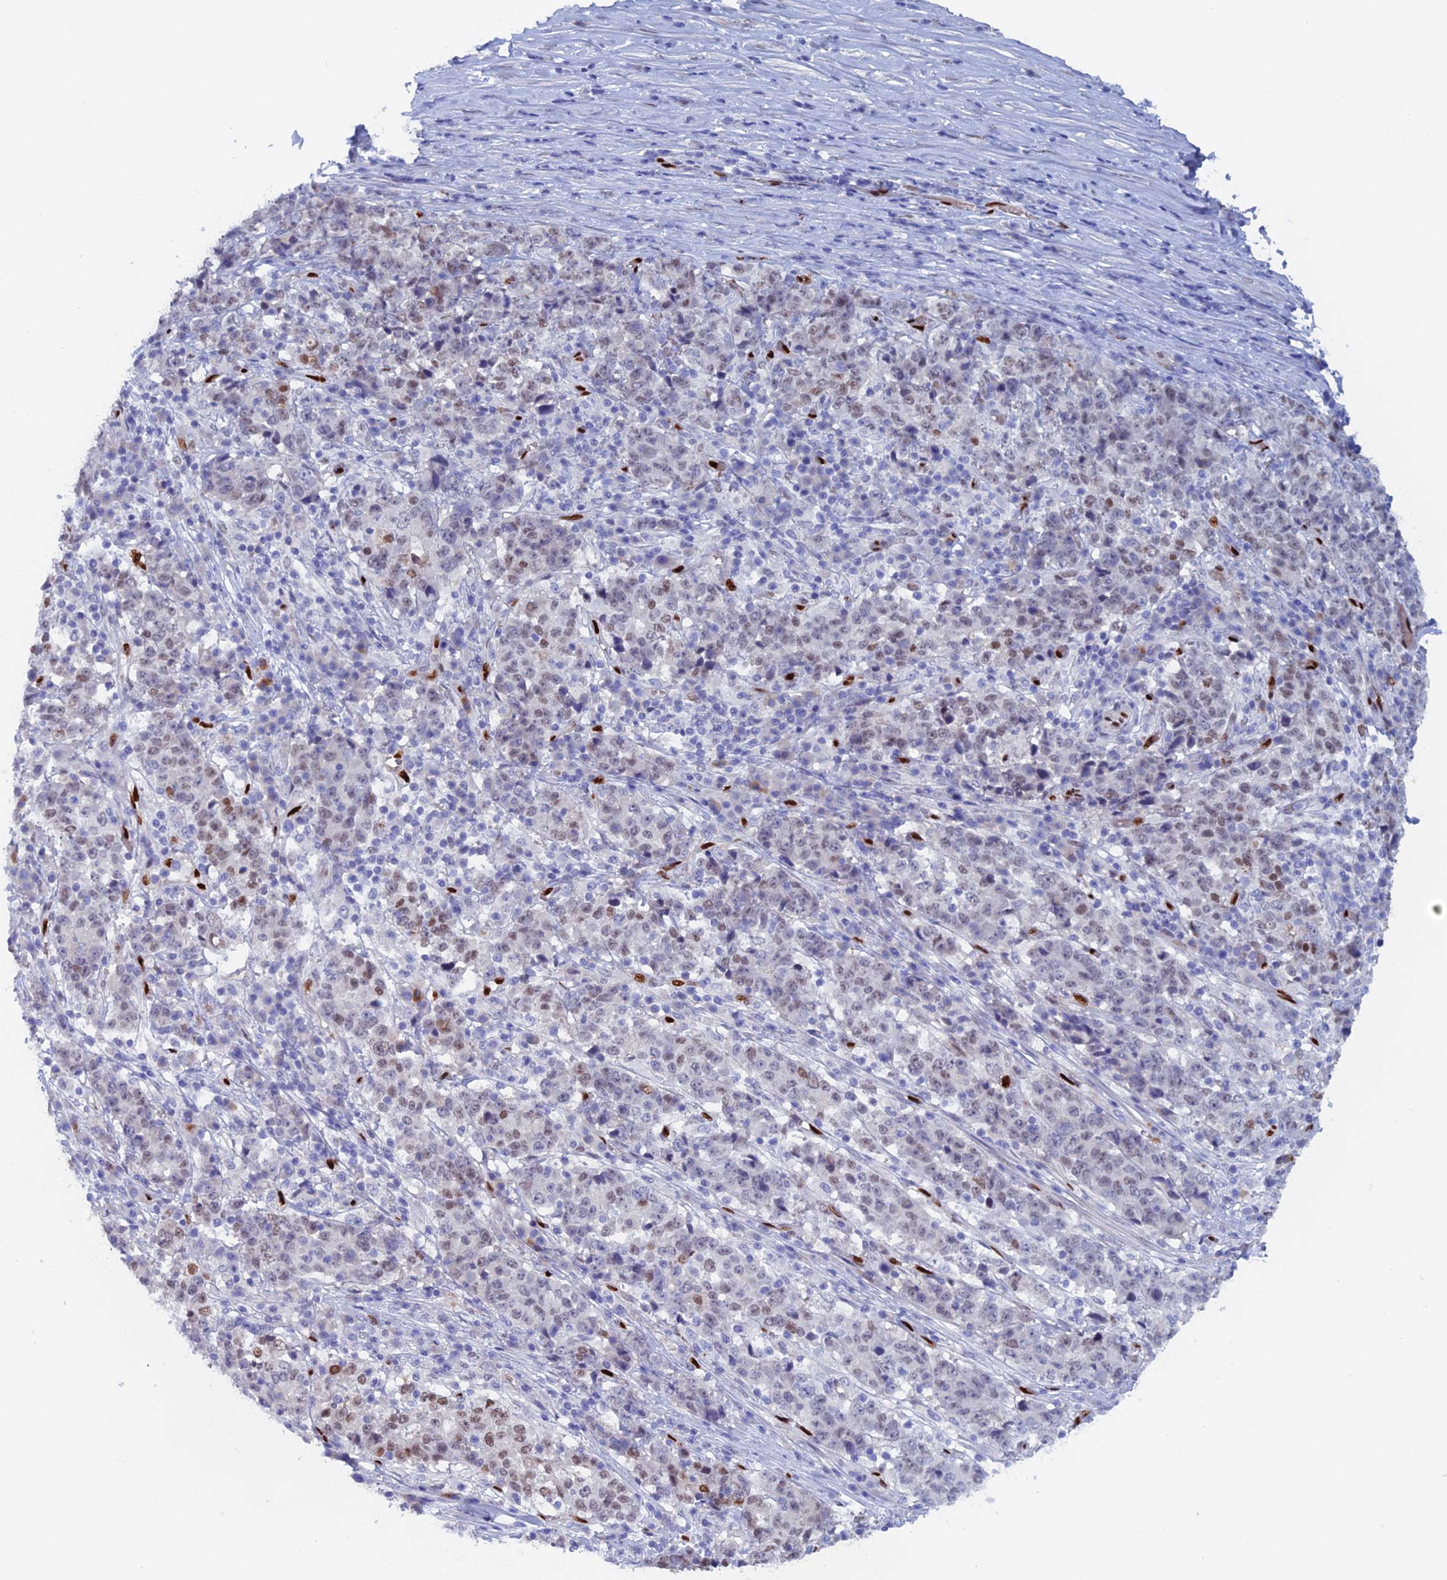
{"staining": {"intensity": "moderate", "quantity": "<25%", "location": "nuclear"}, "tissue": "stomach cancer", "cell_type": "Tumor cells", "image_type": "cancer", "snomed": [{"axis": "morphology", "description": "Adenocarcinoma, NOS"}, {"axis": "topography", "description": "Stomach"}], "caption": "Human stomach cancer (adenocarcinoma) stained with a brown dye shows moderate nuclear positive staining in about <25% of tumor cells.", "gene": "NOL4L", "patient": {"sex": "male", "age": 59}}